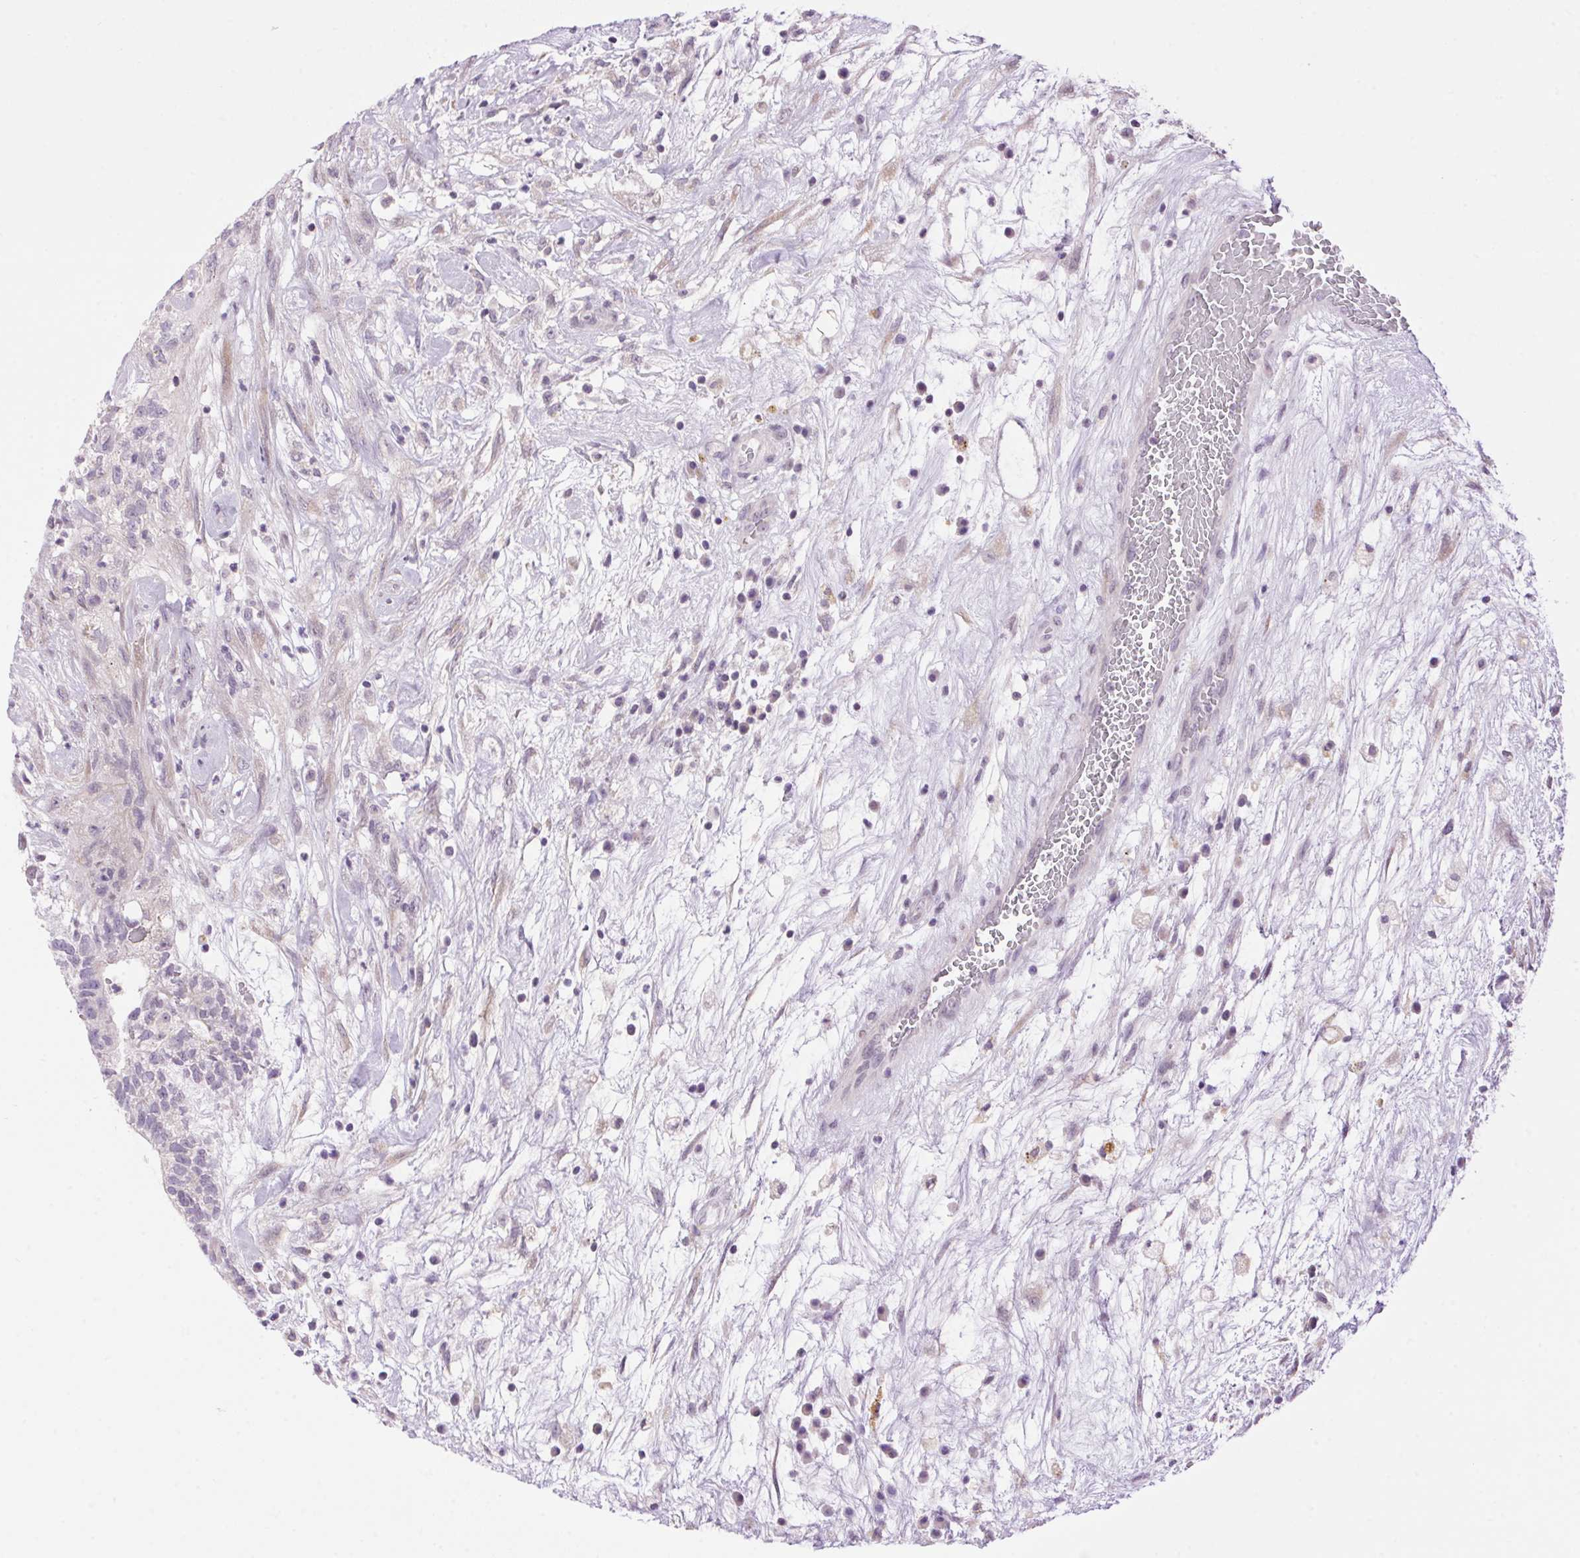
{"staining": {"intensity": "negative", "quantity": "none", "location": "none"}, "tissue": "testis cancer", "cell_type": "Tumor cells", "image_type": "cancer", "snomed": [{"axis": "morphology", "description": "Normal tissue, NOS"}, {"axis": "morphology", "description": "Carcinoma, Embryonal, NOS"}, {"axis": "topography", "description": "Testis"}], "caption": "The image shows no staining of tumor cells in testis cancer.", "gene": "SMIM13", "patient": {"sex": "male", "age": 32}}